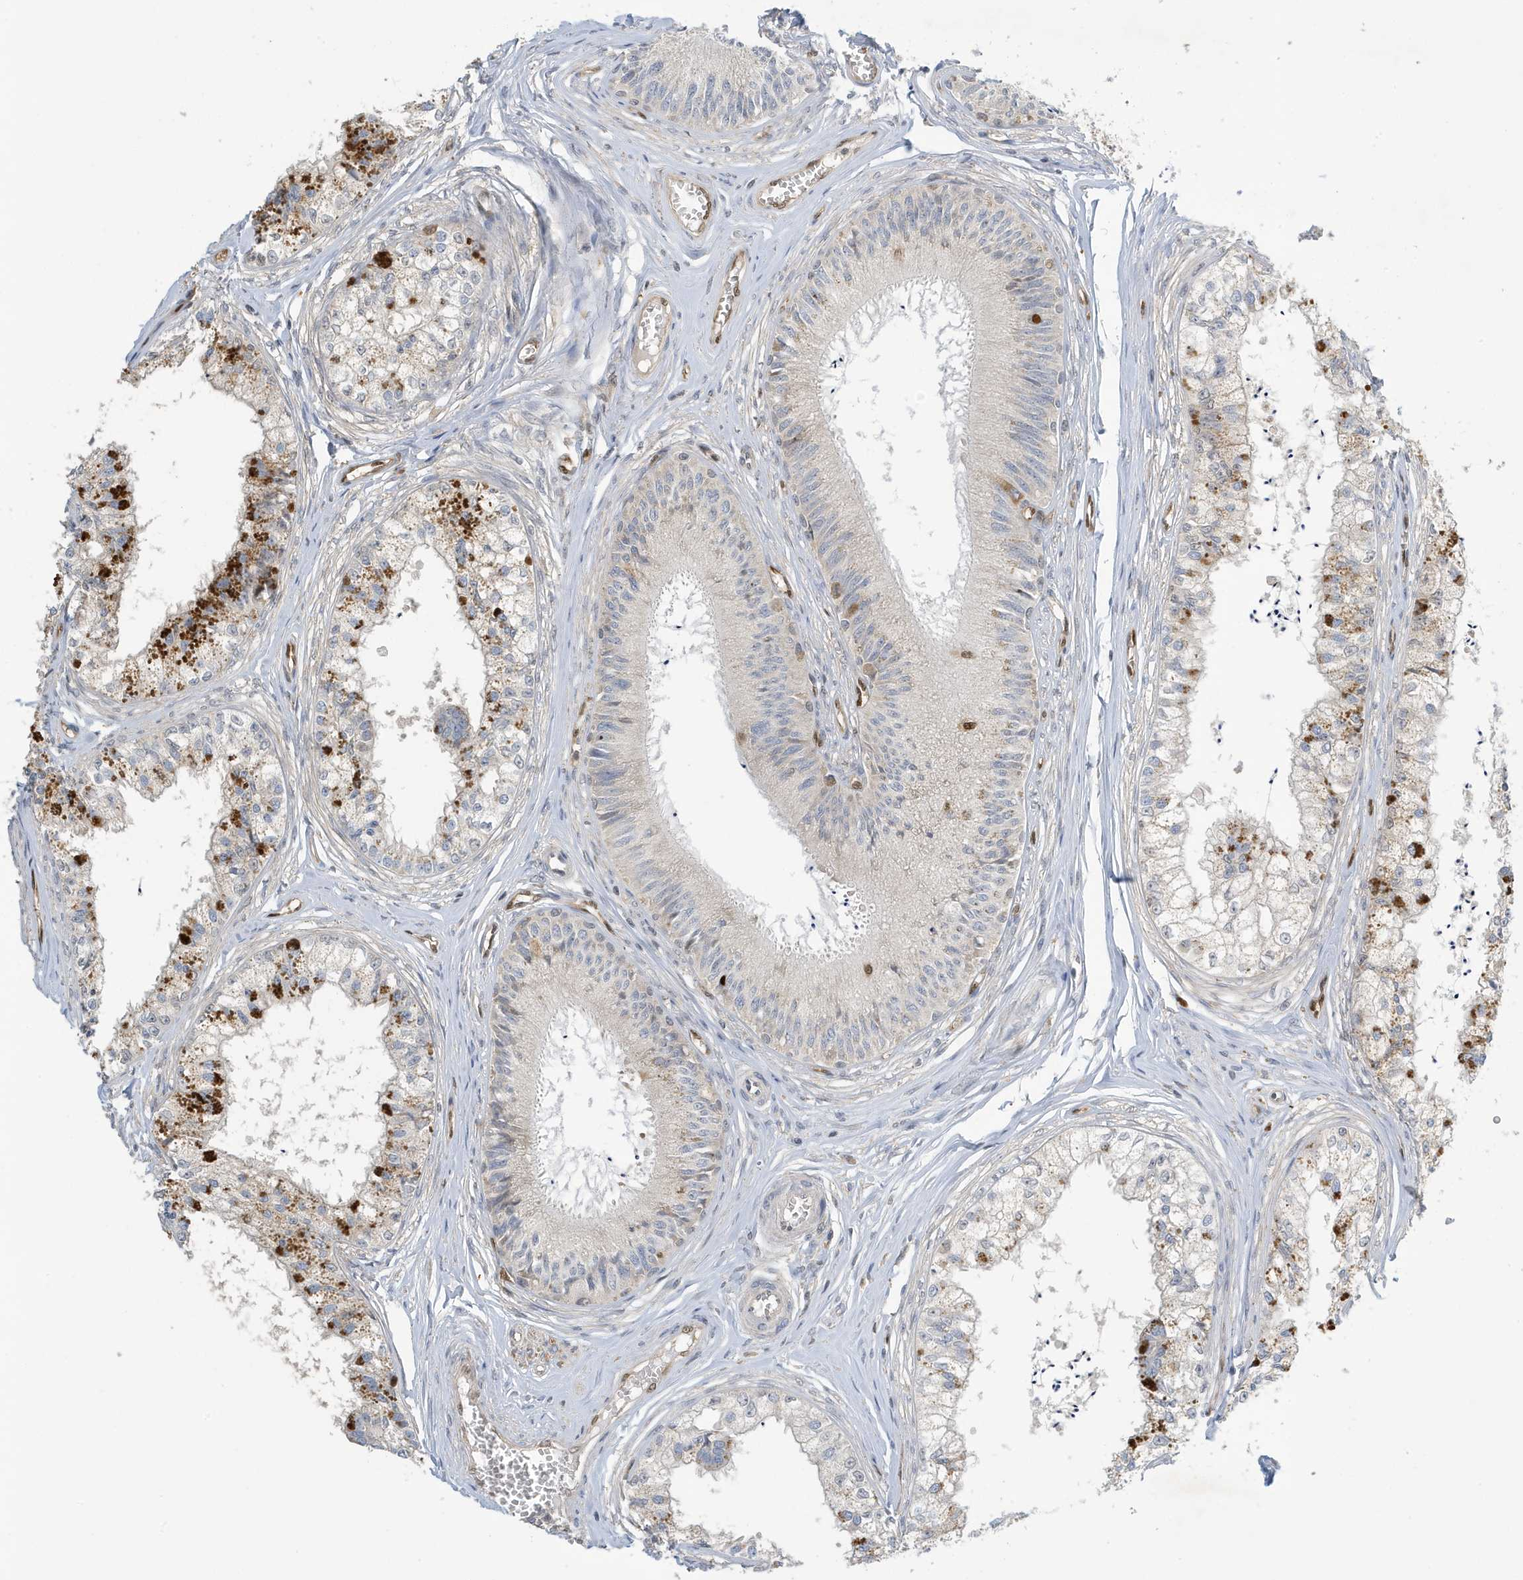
{"staining": {"intensity": "moderate", "quantity": "<25%", "location": "cytoplasmic/membranous,nuclear"}, "tissue": "epididymis", "cell_type": "Glandular cells", "image_type": "normal", "snomed": [{"axis": "morphology", "description": "Normal tissue, NOS"}, {"axis": "topography", "description": "Epididymis"}], "caption": "Protein staining of unremarkable epididymis displays moderate cytoplasmic/membranous,nuclear expression in about <25% of glandular cells.", "gene": "NCOA7", "patient": {"sex": "male", "age": 79}}